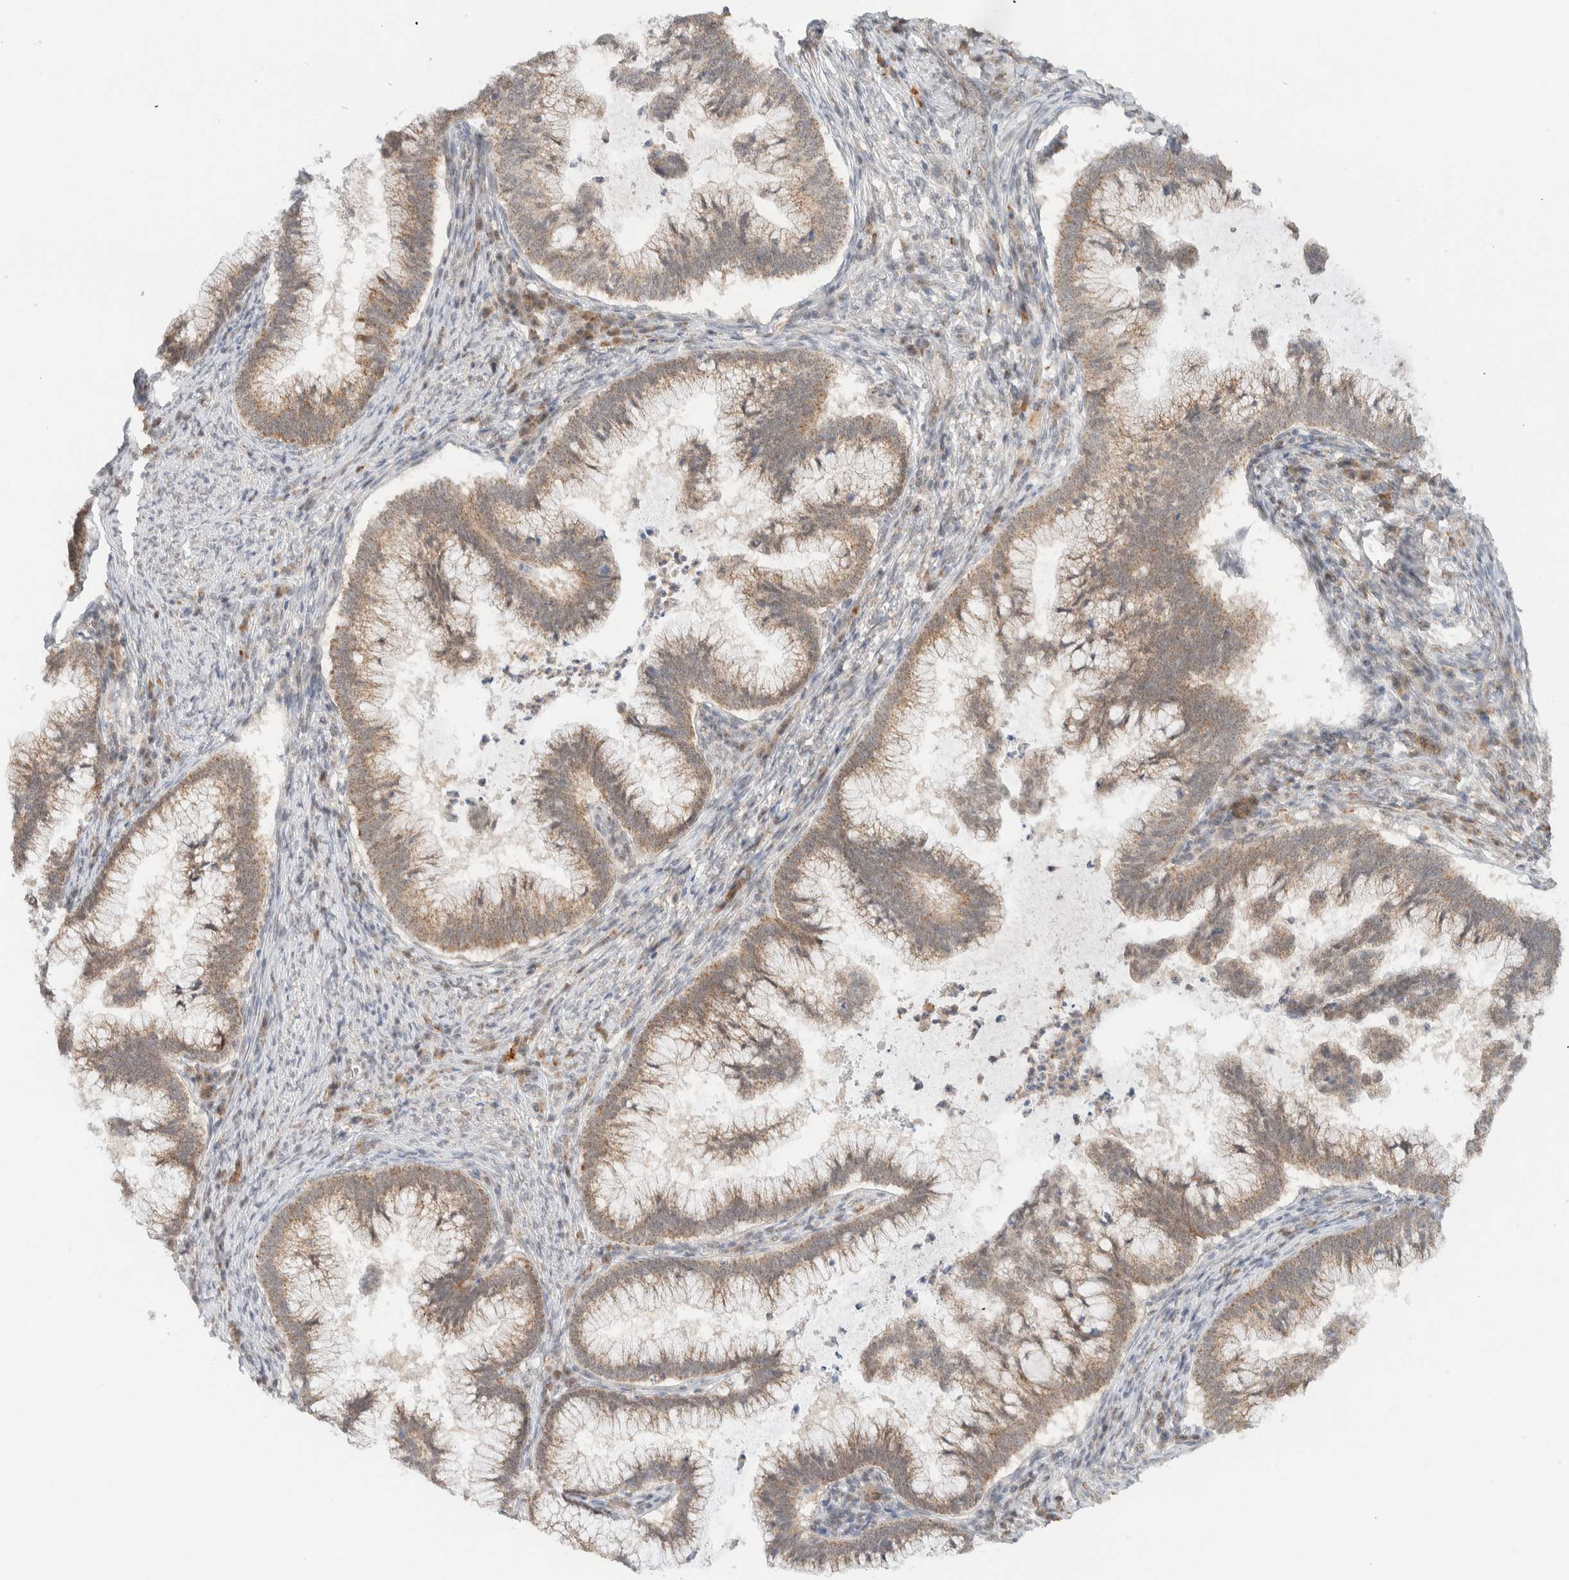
{"staining": {"intensity": "moderate", "quantity": ">75%", "location": "cytoplasmic/membranous"}, "tissue": "cervical cancer", "cell_type": "Tumor cells", "image_type": "cancer", "snomed": [{"axis": "morphology", "description": "Adenocarcinoma, NOS"}, {"axis": "topography", "description": "Cervix"}], "caption": "IHC of adenocarcinoma (cervical) displays medium levels of moderate cytoplasmic/membranous staining in approximately >75% of tumor cells.", "gene": "MRPL41", "patient": {"sex": "female", "age": 36}}